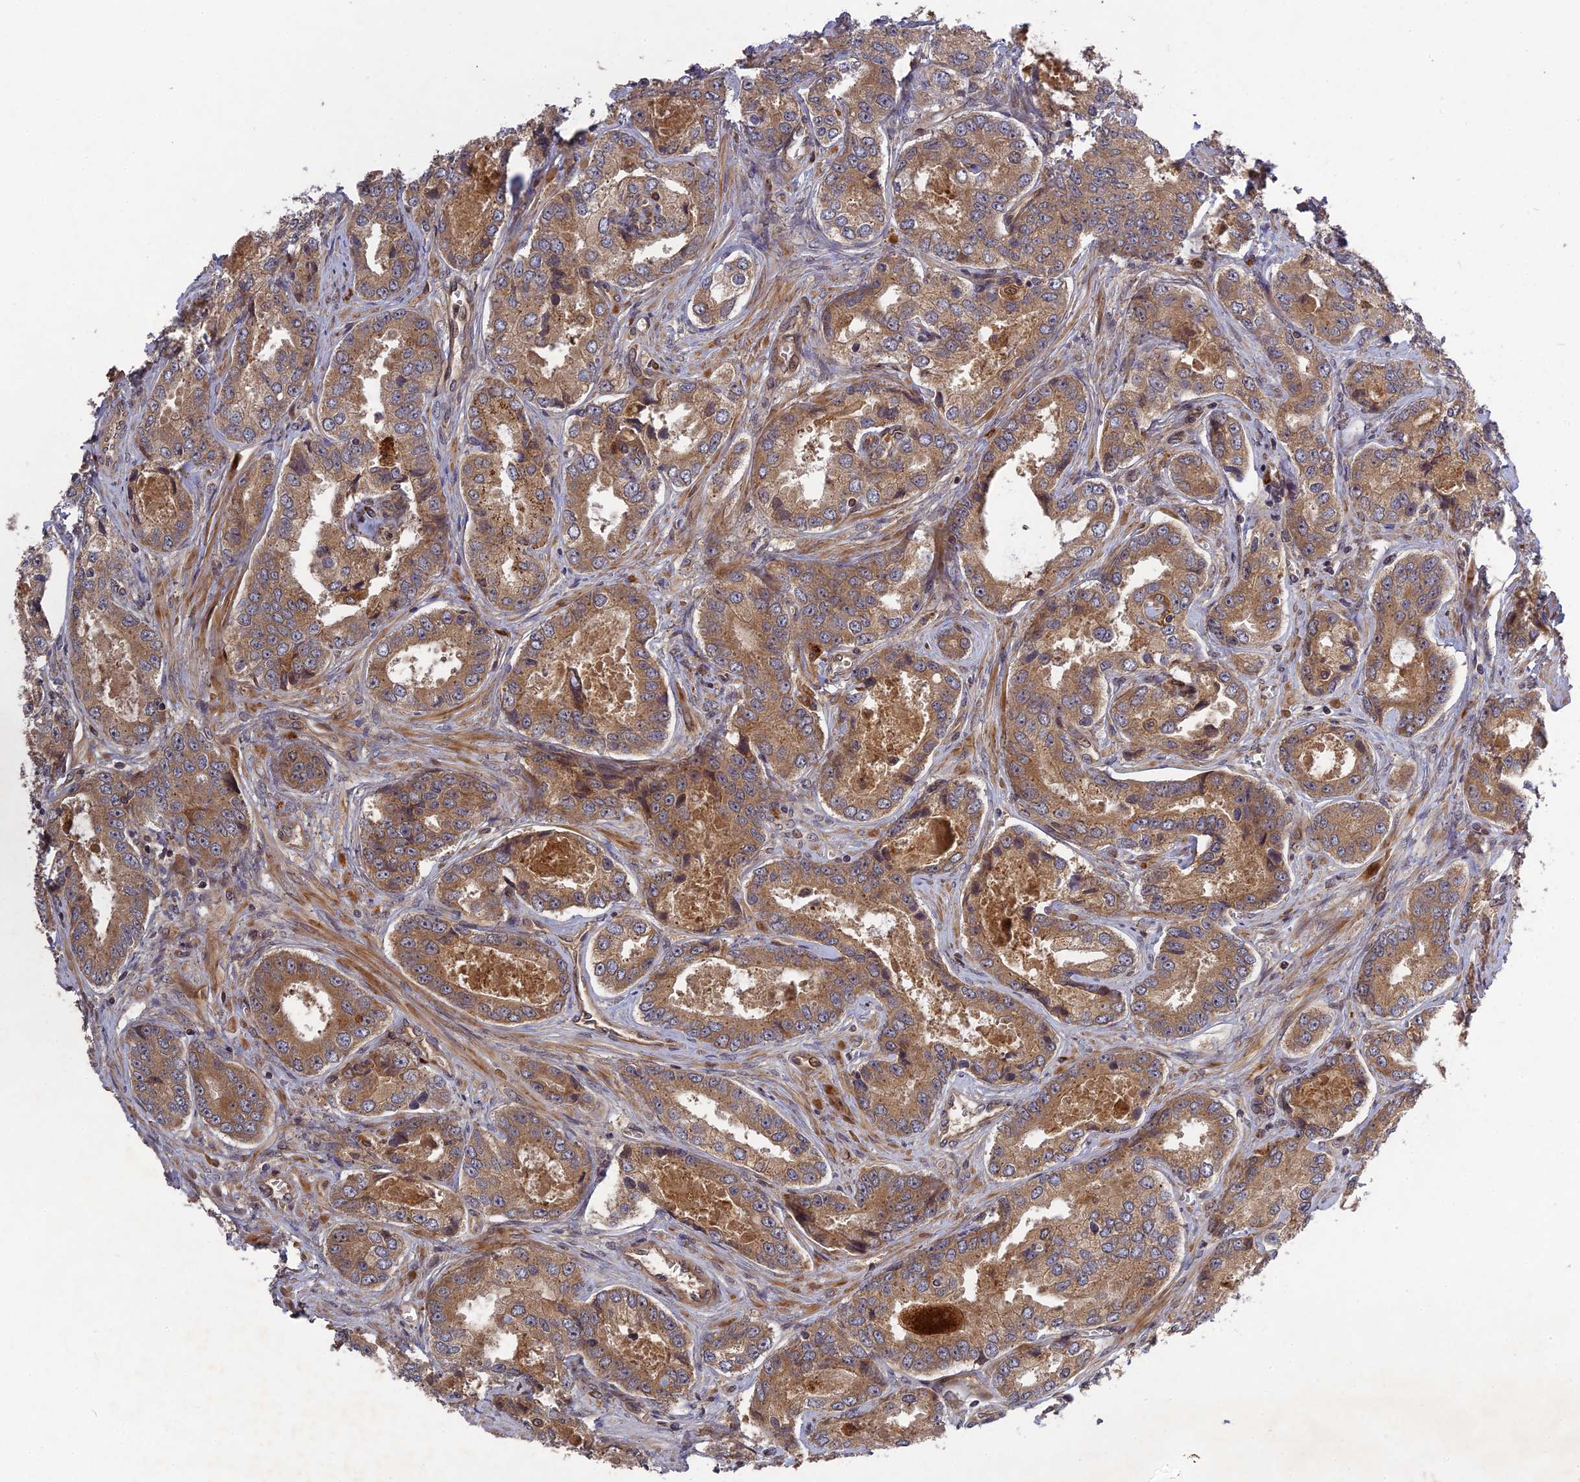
{"staining": {"intensity": "moderate", "quantity": ">75%", "location": "cytoplasmic/membranous"}, "tissue": "prostate cancer", "cell_type": "Tumor cells", "image_type": "cancer", "snomed": [{"axis": "morphology", "description": "Adenocarcinoma, Low grade"}, {"axis": "topography", "description": "Prostate"}], "caption": "Tumor cells show medium levels of moderate cytoplasmic/membranous positivity in approximately >75% of cells in human prostate cancer (adenocarcinoma (low-grade)).", "gene": "TMUB2", "patient": {"sex": "male", "age": 68}}